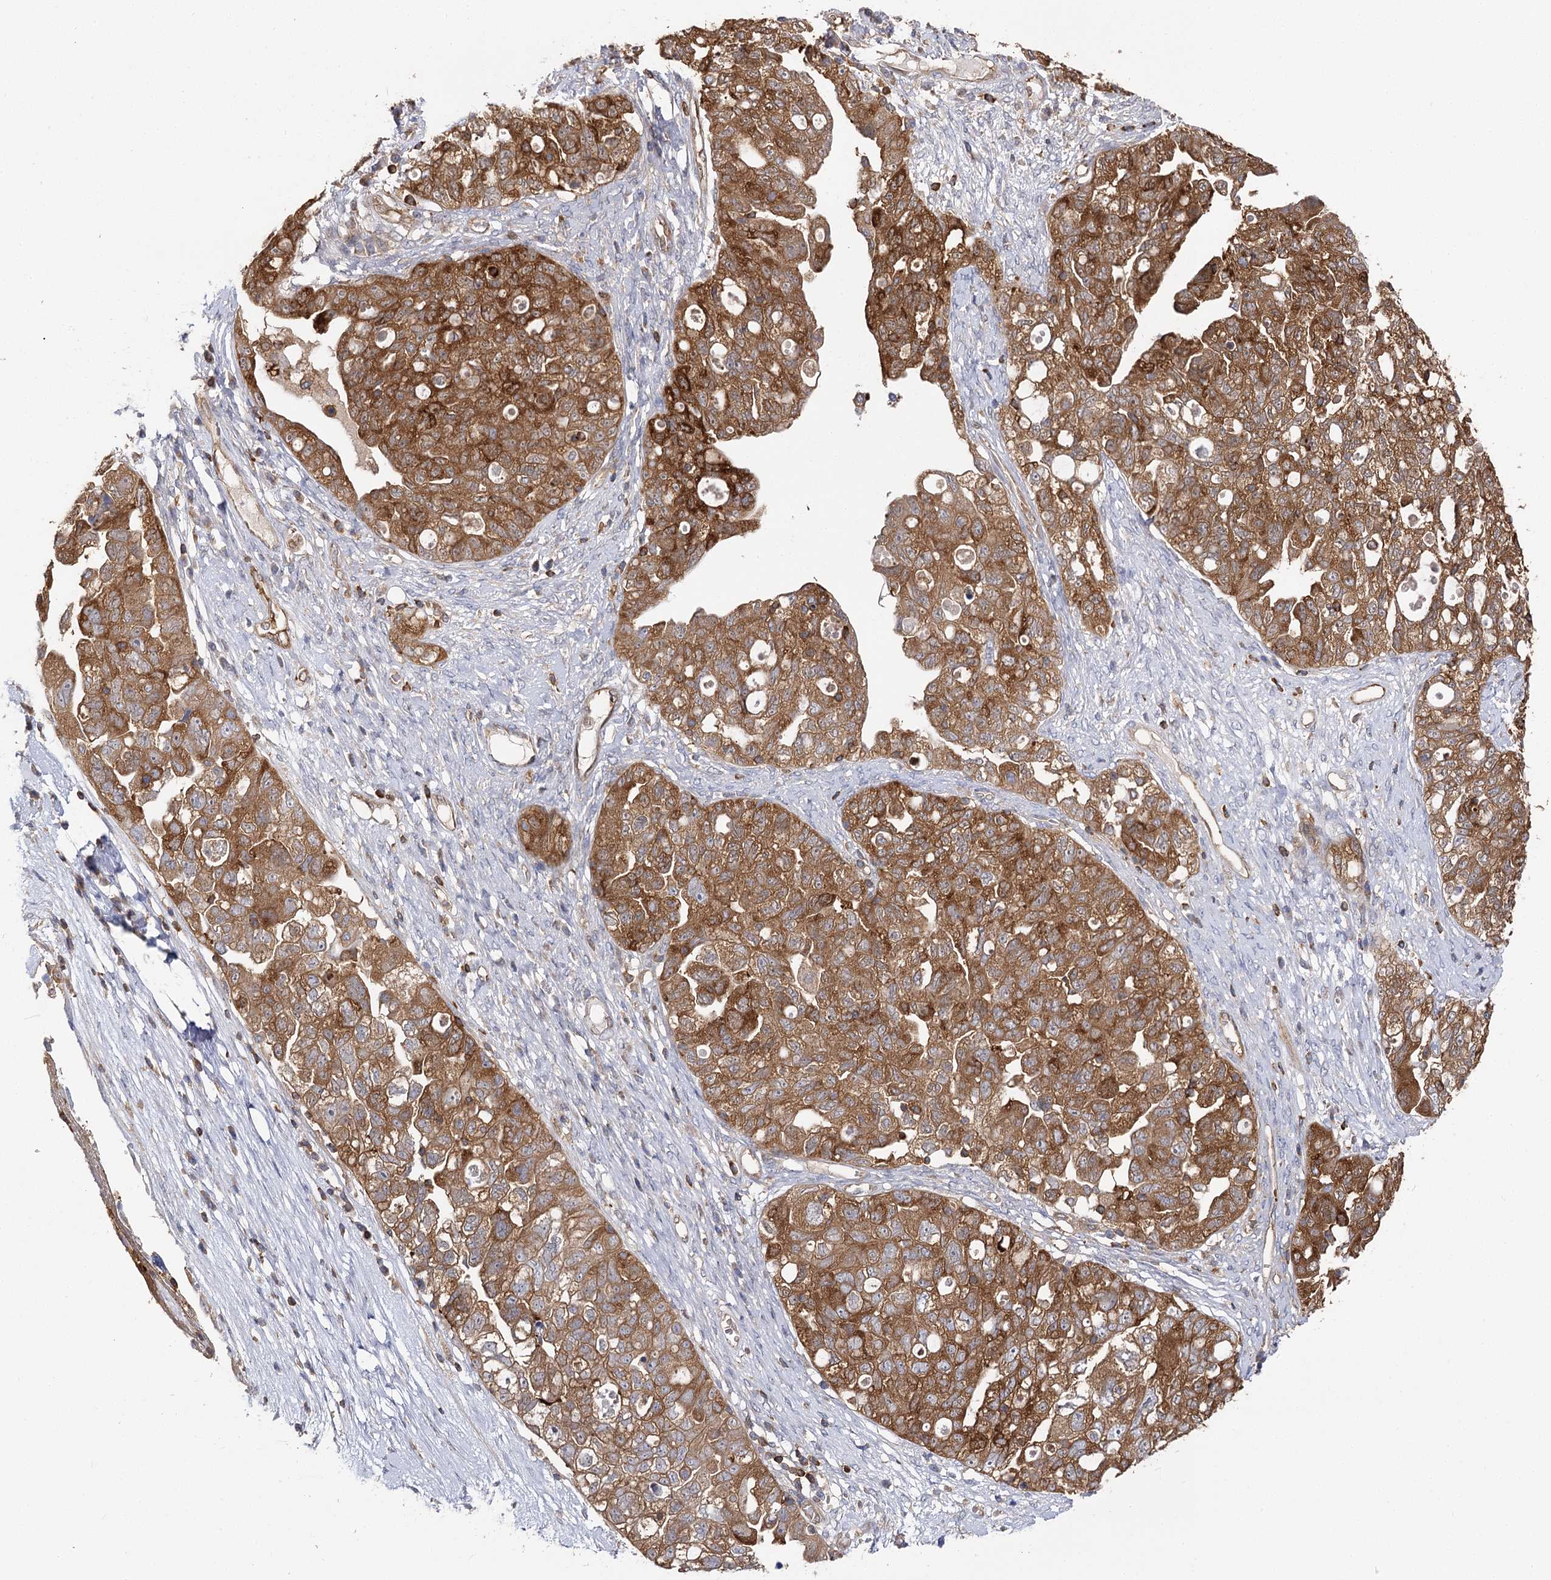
{"staining": {"intensity": "moderate", "quantity": ">75%", "location": "cytoplasmic/membranous"}, "tissue": "ovarian cancer", "cell_type": "Tumor cells", "image_type": "cancer", "snomed": [{"axis": "morphology", "description": "Carcinoma, NOS"}, {"axis": "morphology", "description": "Cystadenocarcinoma, serous, NOS"}, {"axis": "topography", "description": "Ovary"}], "caption": "Immunohistochemical staining of ovarian cancer (carcinoma) reveals moderate cytoplasmic/membranous protein positivity in approximately >75% of tumor cells.", "gene": "SEC24B", "patient": {"sex": "female", "age": 69}}